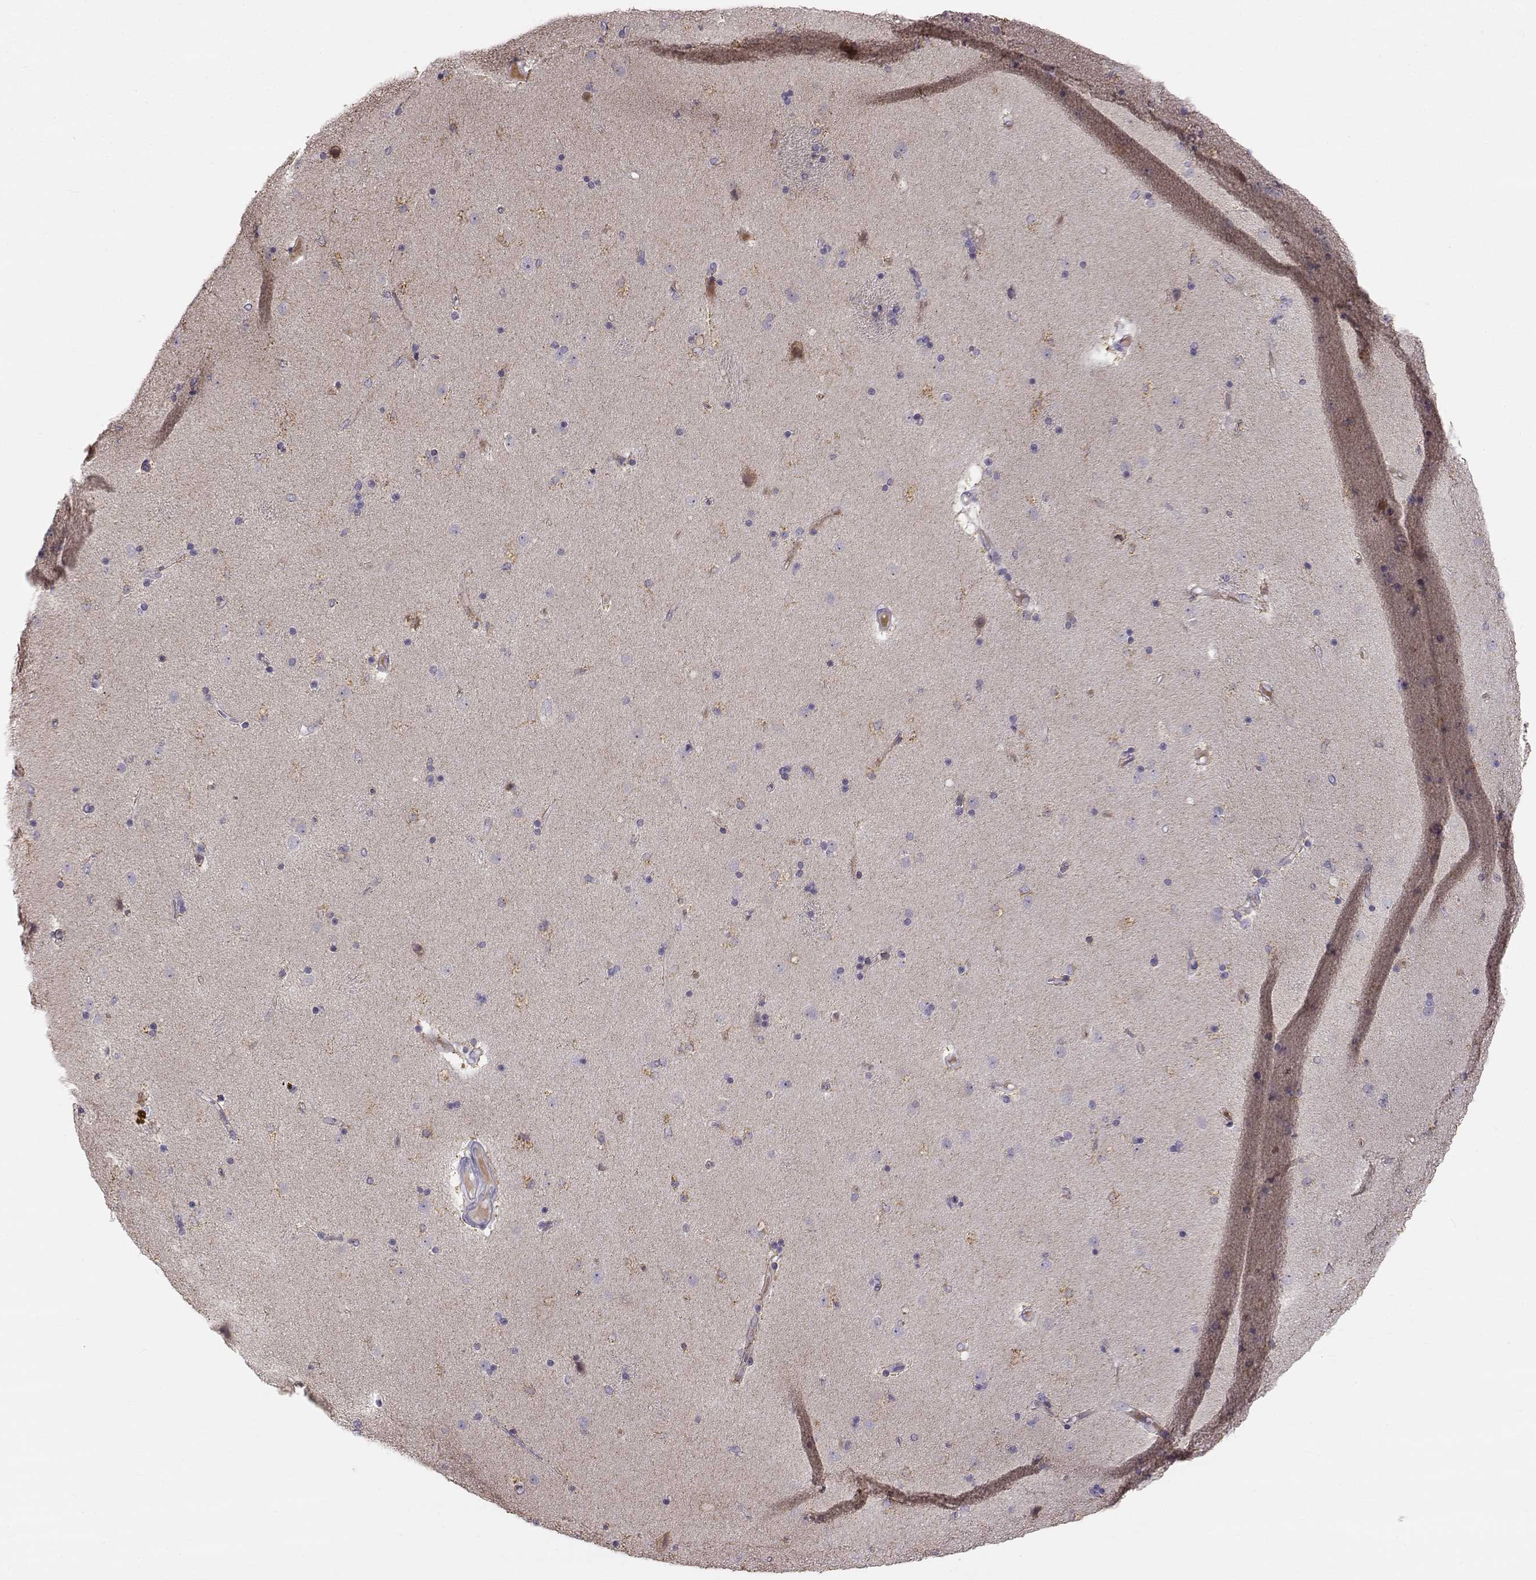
{"staining": {"intensity": "moderate", "quantity": "<25%", "location": "cytoplasmic/membranous"}, "tissue": "caudate", "cell_type": "Glial cells", "image_type": "normal", "snomed": [{"axis": "morphology", "description": "Normal tissue, NOS"}, {"axis": "topography", "description": "Lateral ventricle wall"}], "caption": "A high-resolution histopathology image shows immunohistochemistry (IHC) staining of normal caudate, which exhibits moderate cytoplasmic/membranous expression in approximately <25% of glial cells. The staining was performed using DAB to visualize the protein expression in brown, while the nuclei were stained in blue with hematoxylin (Magnification: 20x).", "gene": "ACSL6", "patient": {"sex": "female", "age": 71}}